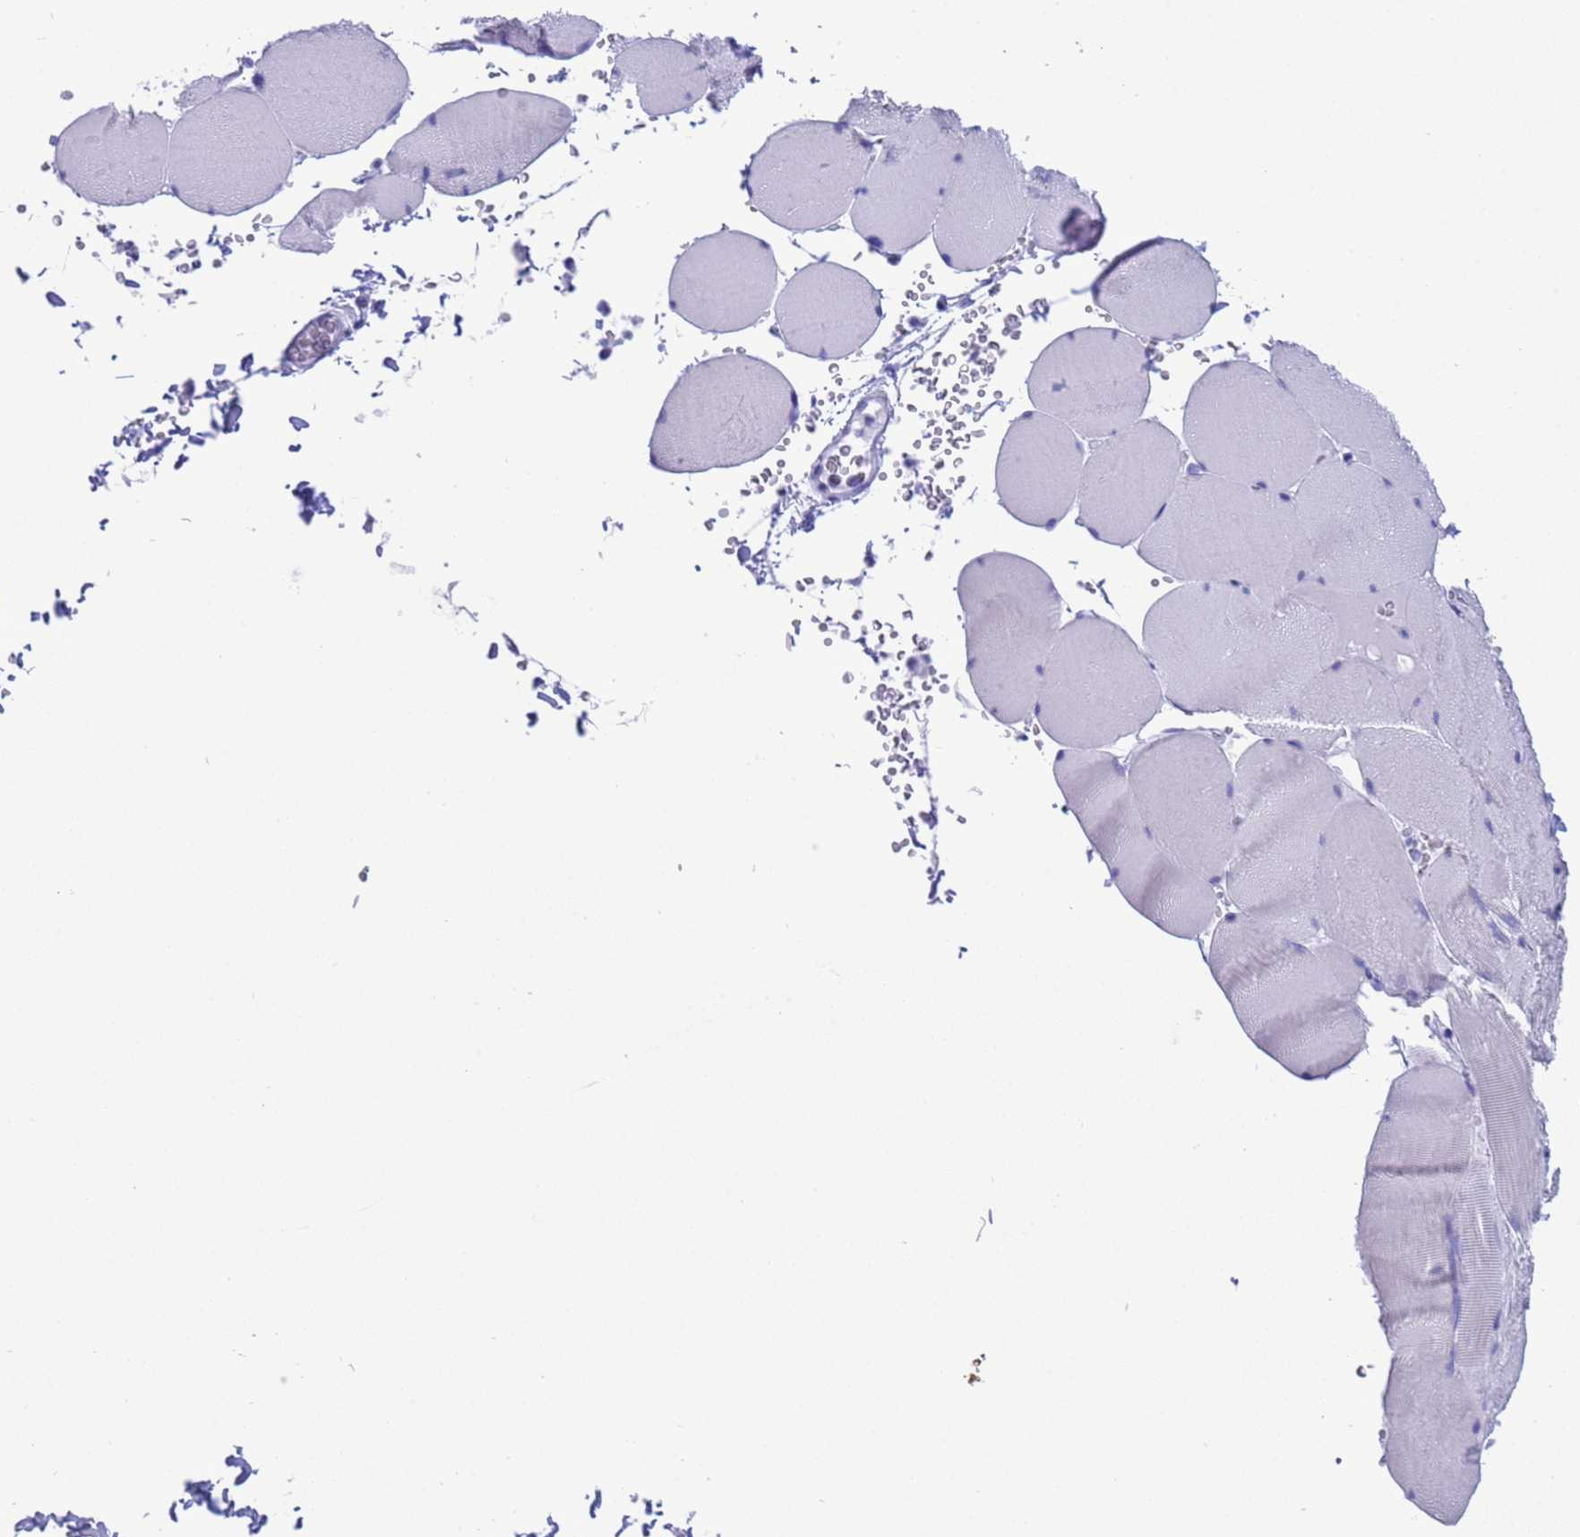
{"staining": {"intensity": "negative", "quantity": "none", "location": "none"}, "tissue": "skeletal muscle", "cell_type": "Myocytes", "image_type": "normal", "snomed": [{"axis": "morphology", "description": "Normal tissue, NOS"}, {"axis": "topography", "description": "Skeletal muscle"}, {"axis": "topography", "description": "Head-Neck"}], "caption": "IHC image of normal skeletal muscle: human skeletal muscle stained with DAB (3,3'-diaminobenzidine) demonstrates no significant protein expression in myocytes.", "gene": "GSTM1", "patient": {"sex": "male", "age": 66}}